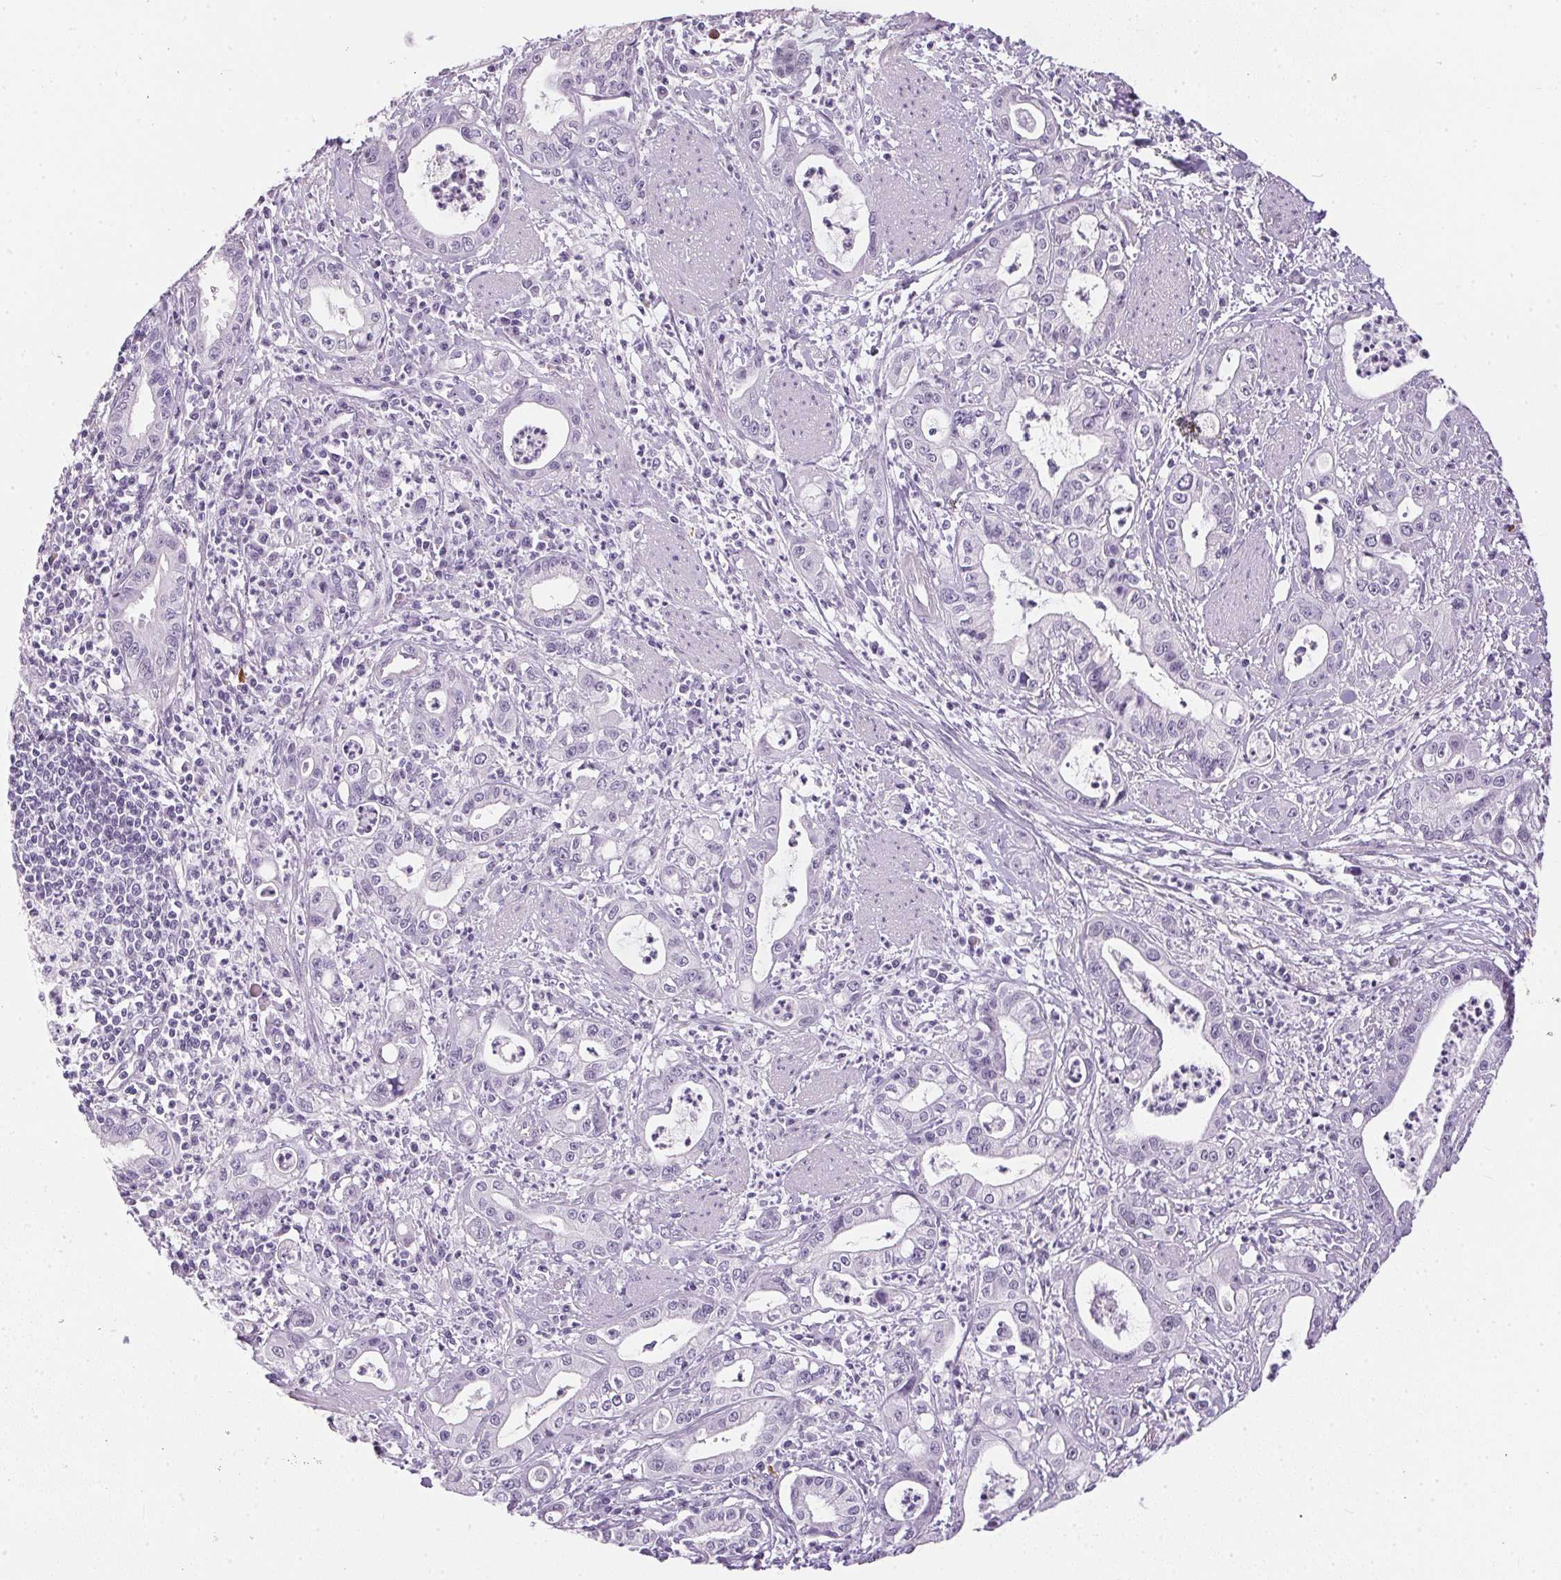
{"staining": {"intensity": "negative", "quantity": "none", "location": "none"}, "tissue": "pancreatic cancer", "cell_type": "Tumor cells", "image_type": "cancer", "snomed": [{"axis": "morphology", "description": "Adenocarcinoma, NOS"}, {"axis": "topography", "description": "Pancreas"}], "caption": "Pancreatic adenocarcinoma was stained to show a protein in brown. There is no significant staining in tumor cells. (IHC, brightfield microscopy, high magnification).", "gene": "GBP6", "patient": {"sex": "male", "age": 72}}